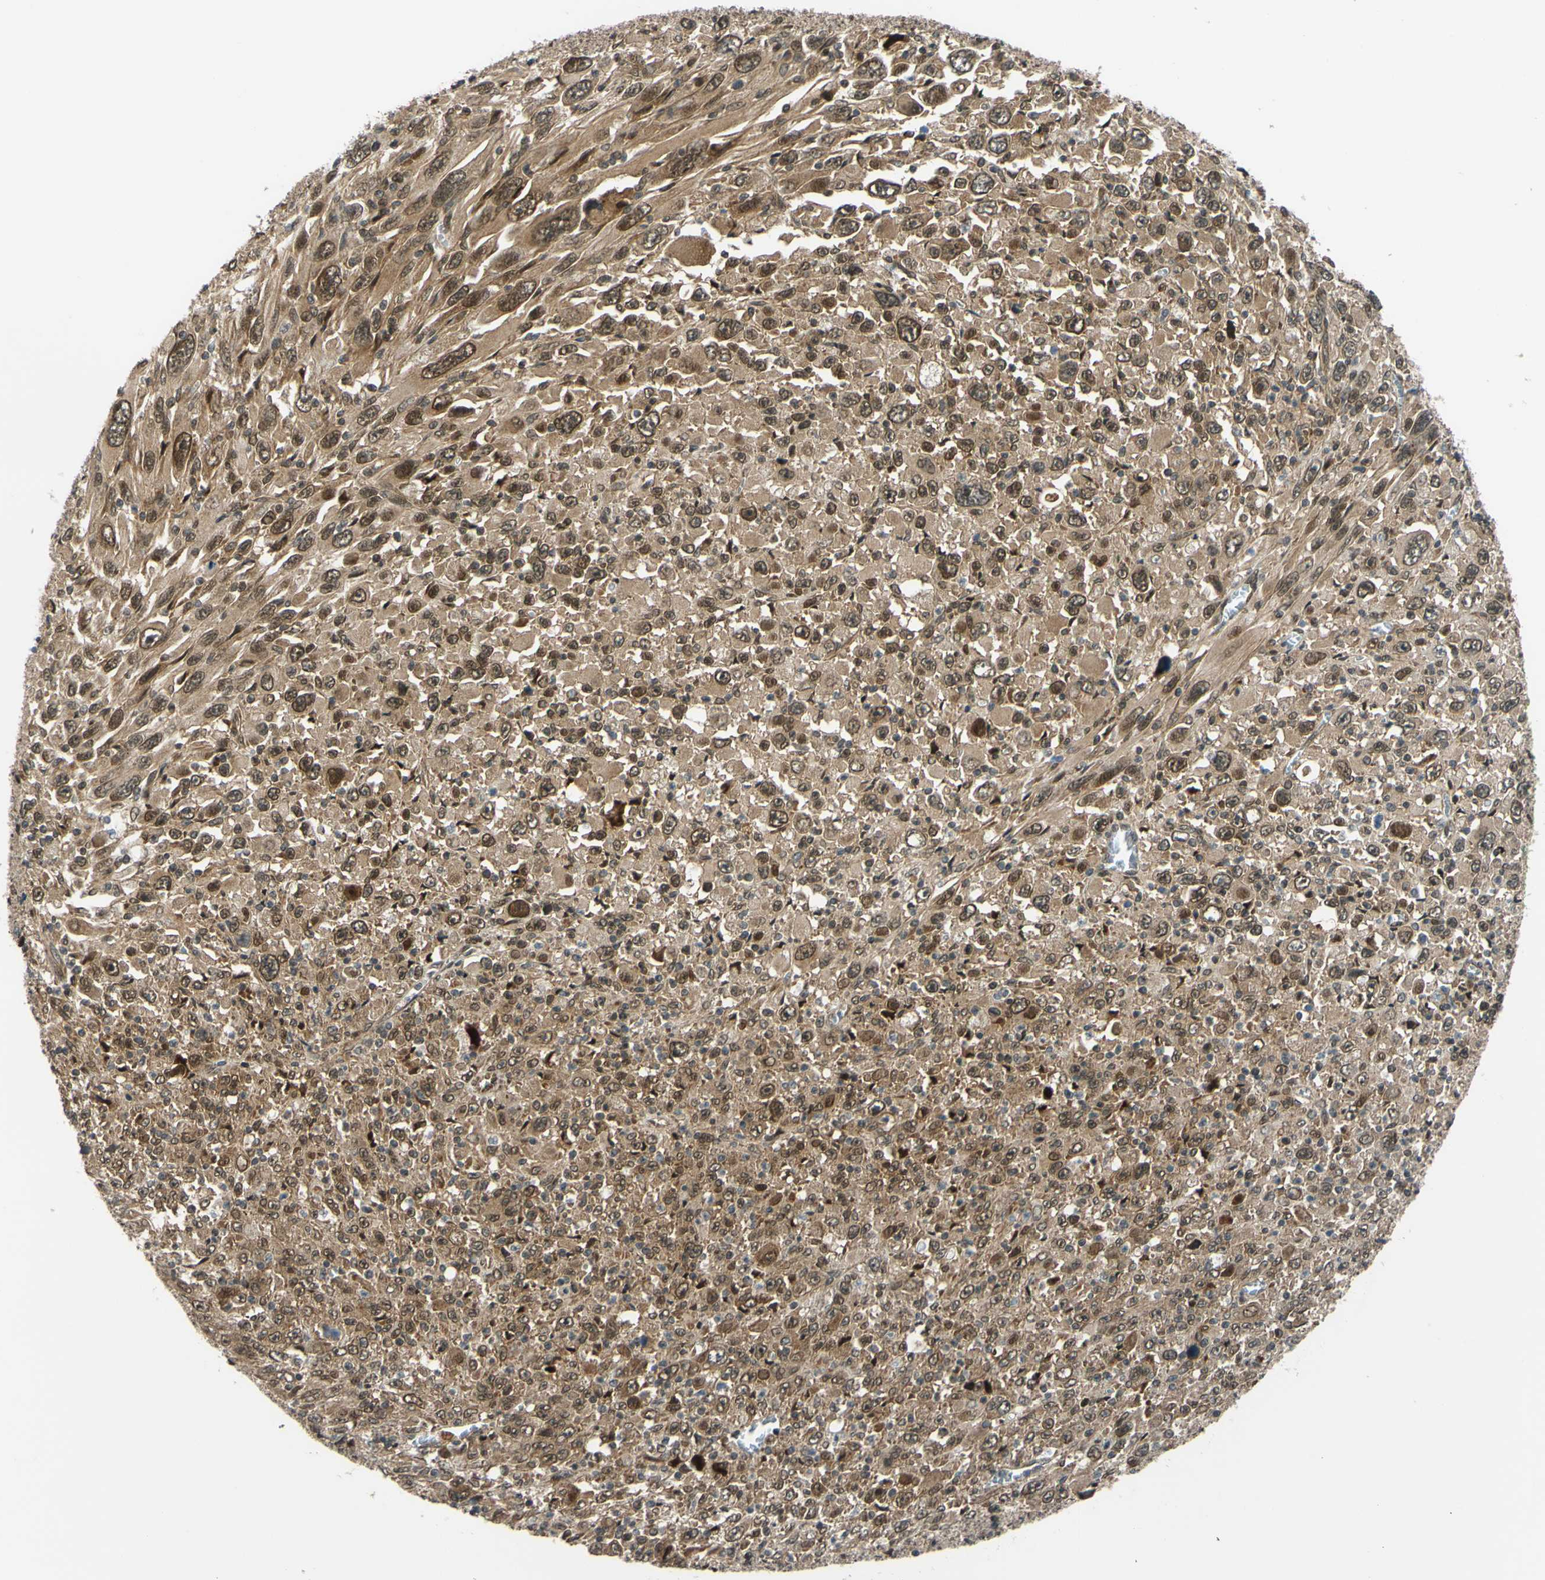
{"staining": {"intensity": "moderate", "quantity": ">75%", "location": "cytoplasmic/membranous,nuclear"}, "tissue": "melanoma", "cell_type": "Tumor cells", "image_type": "cancer", "snomed": [{"axis": "morphology", "description": "Malignant melanoma, Metastatic site"}, {"axis": "topography", "description": "Skin"}], "caption": "Protein staining exhibits moderate cytoplasmic/membranous and nuclear staining in about >75% of tumor cells in melanoma.", "gene": "ABCC8", "patient": {"sex": "female", "age": 56}}